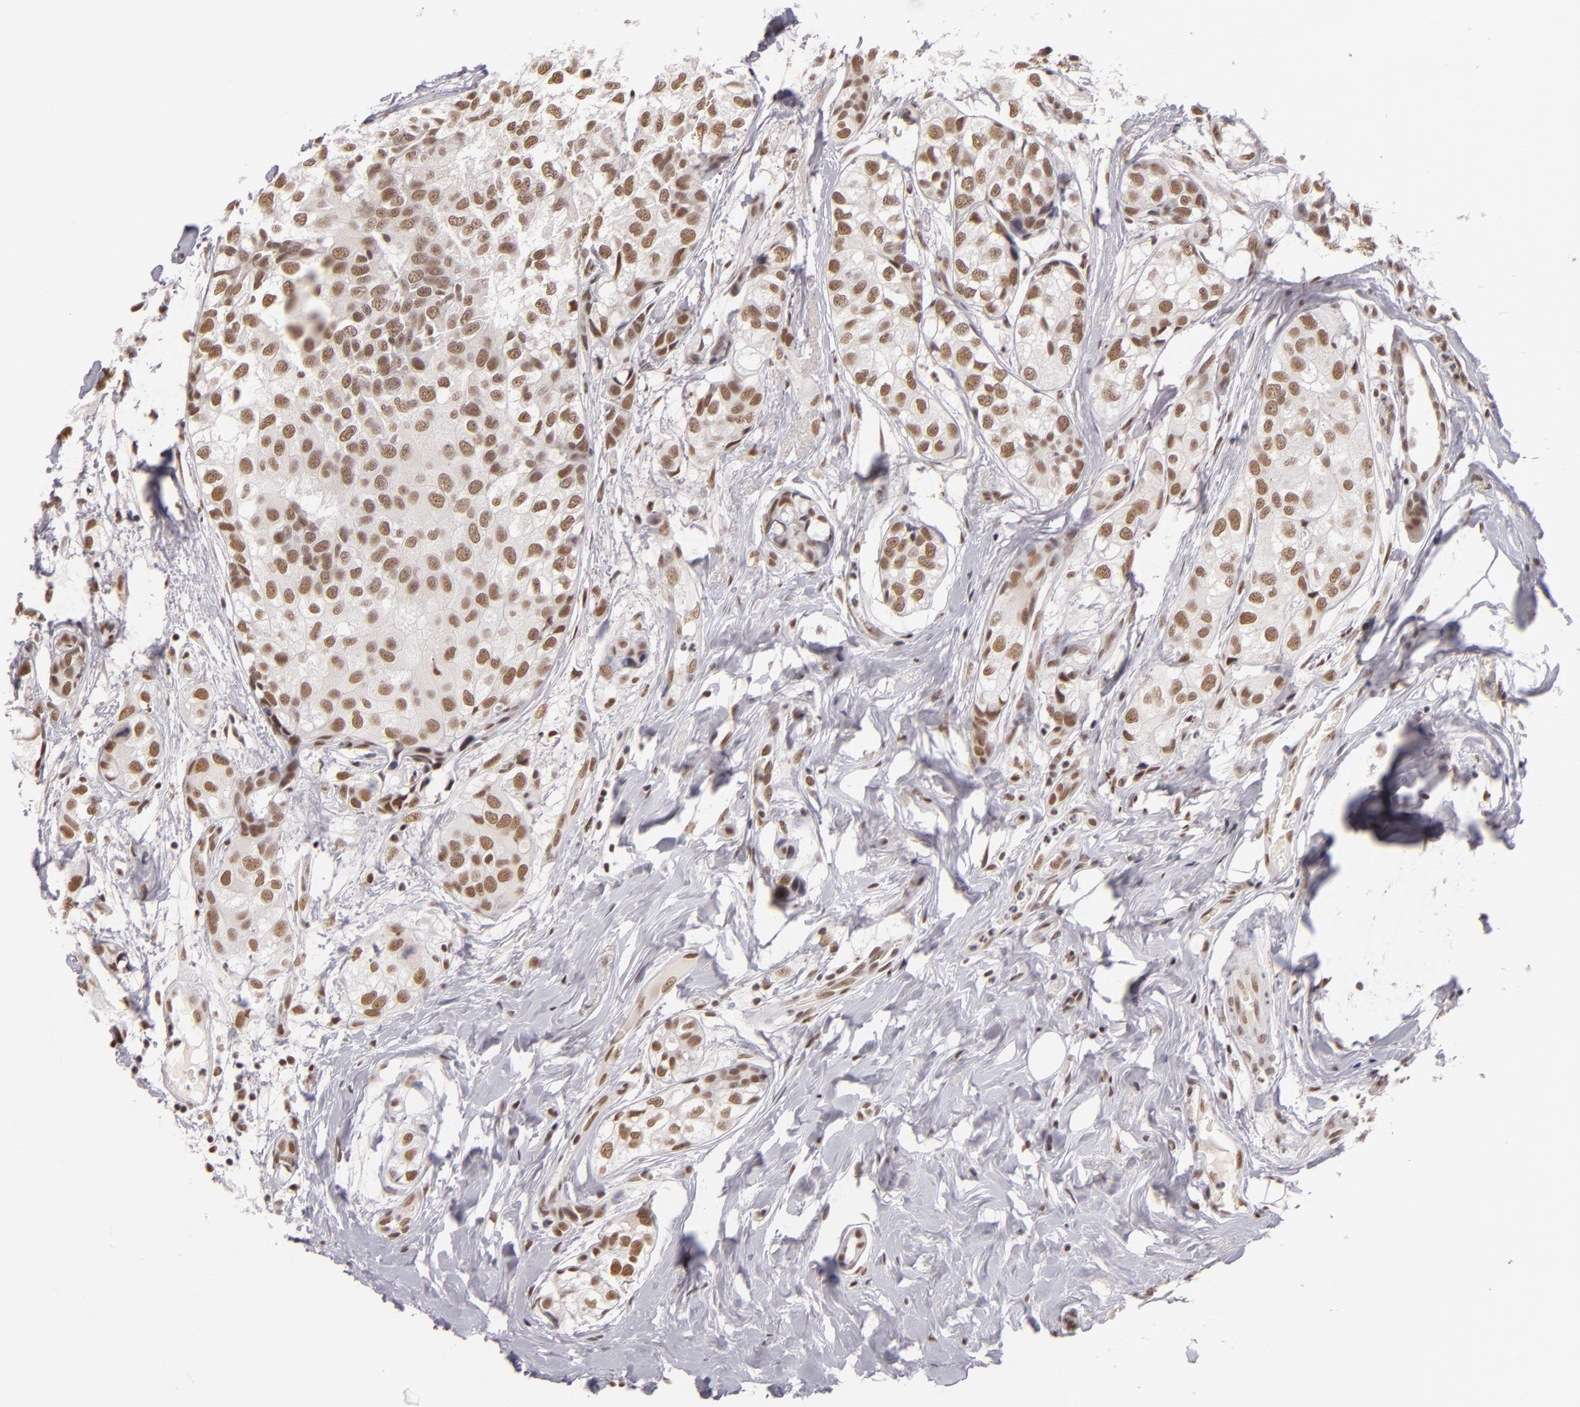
{"staining": {"intensity": "moderate", "quantity": ">75%", "location": "nuclear"}, "tissue": "breast cancer", "cell_type": "Tumor cells", "image_type": "cancer", "snomed": [{"axis": "morphology", "description": "Duct carcinoma"}, {"axis": "topography", "description": "Breast"}], "caption": "The image reveals immunohistochemical staining of infiltrating ductal carcinoma (breast). There is moderate nuclear positivity is appreciated in about >75% of tumor cells.", "gene": "INTS6", "patient": {"sex": "female", "age": 68}}